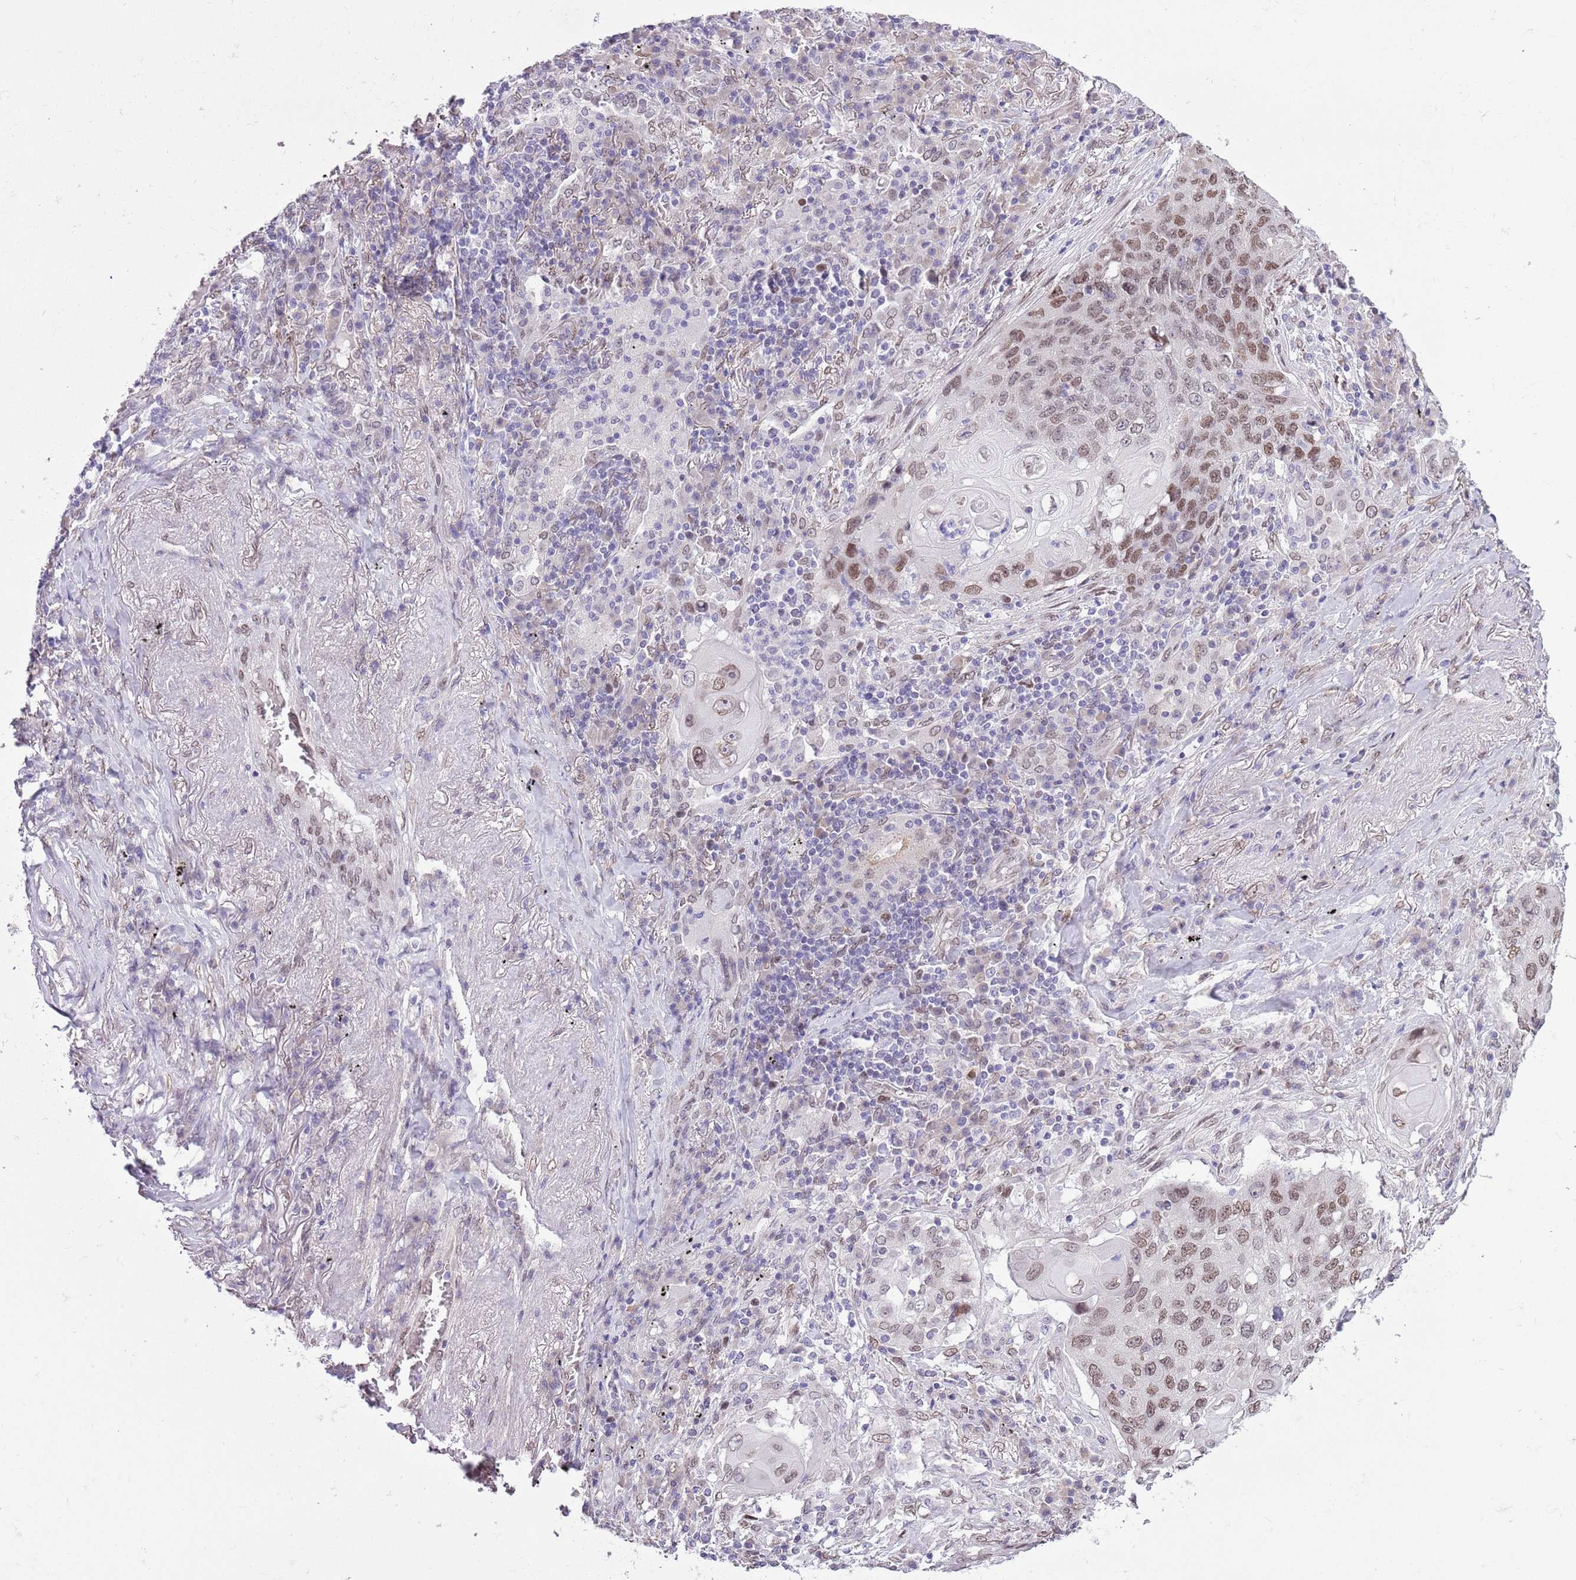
{"staining": {"intensity": "moderate", "quantity": ">75%", "location": "nuclear"}, "tissue": "lung cancer", "cell_type": "Tumor cells", "image_type": "cancer", "snomed": [{"axis": "morphology", "description": "Squamous cell carcinoma, NOS"}, {"axis": "topography", "description": "Lung"}], "caption": "Immunohistochemistry image of neoplastic tissue: lung cancer (squamous cell carcinoma) stained using IHC displays medium levels of moderate protein expression localized specifically in the nuclear of tumor cells, appearing as a nuclear brown color.", "gene": "ZGLP1", "patient": {"sex": "female", "age": 63}}